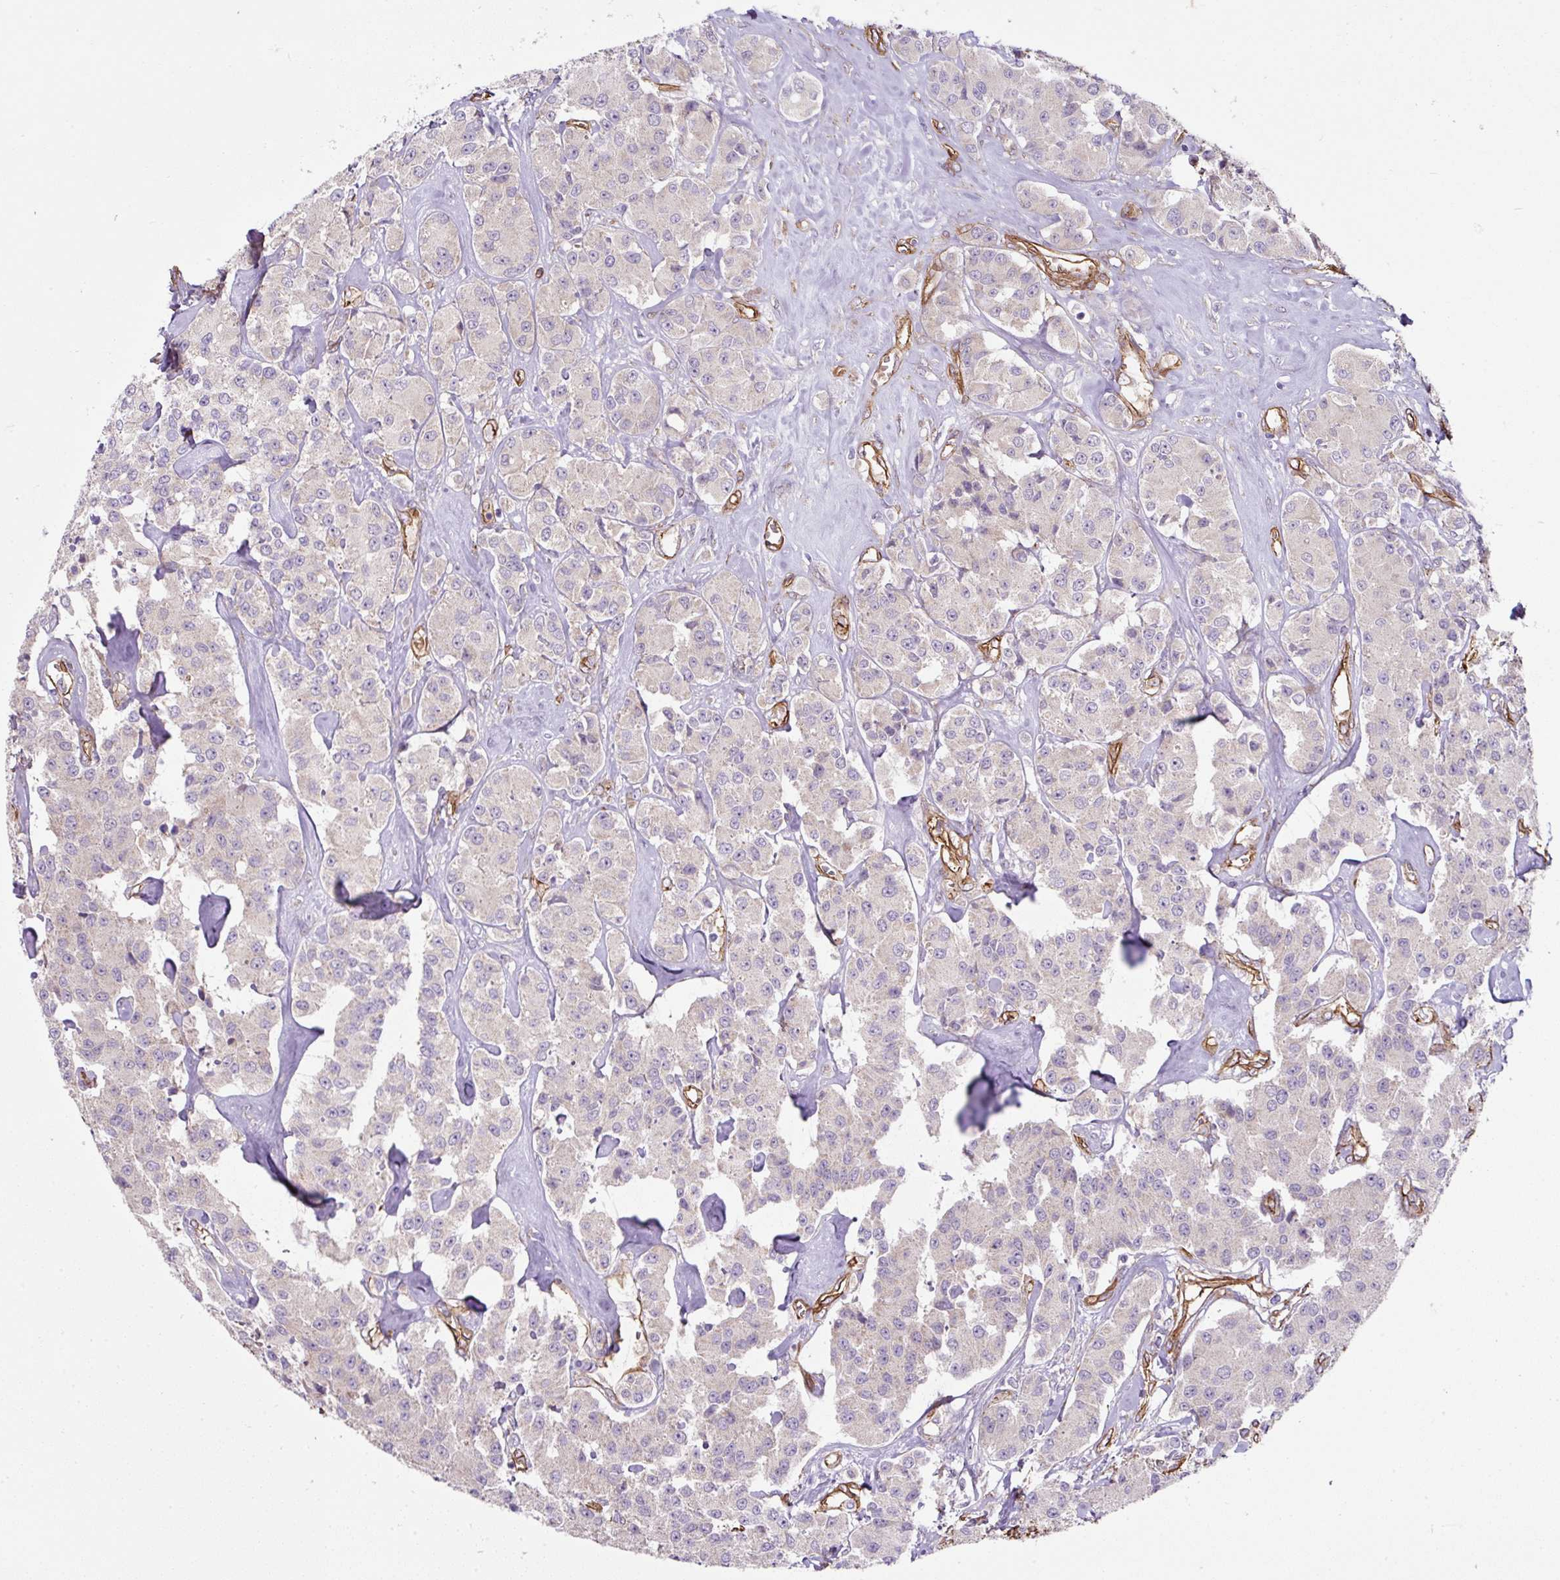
{"staining": {"intensity": "negative", "quantity": "none", "location": "none"}, "tissue": "carcinoid", "cell_type": "Tumor cells", "image_type": "cancer", "snomed": [{"axis": "morphology", "description": "Carcinoid, malignant, NOS"}, {"axis": "topography", "description": "Pancreas"}], "caption": "The histopathology image demonstrates no staining of tumor cells in malignant carcinoid.", "gene": "ANKUB1", "patient": {"sex": "male", "age": 41}}